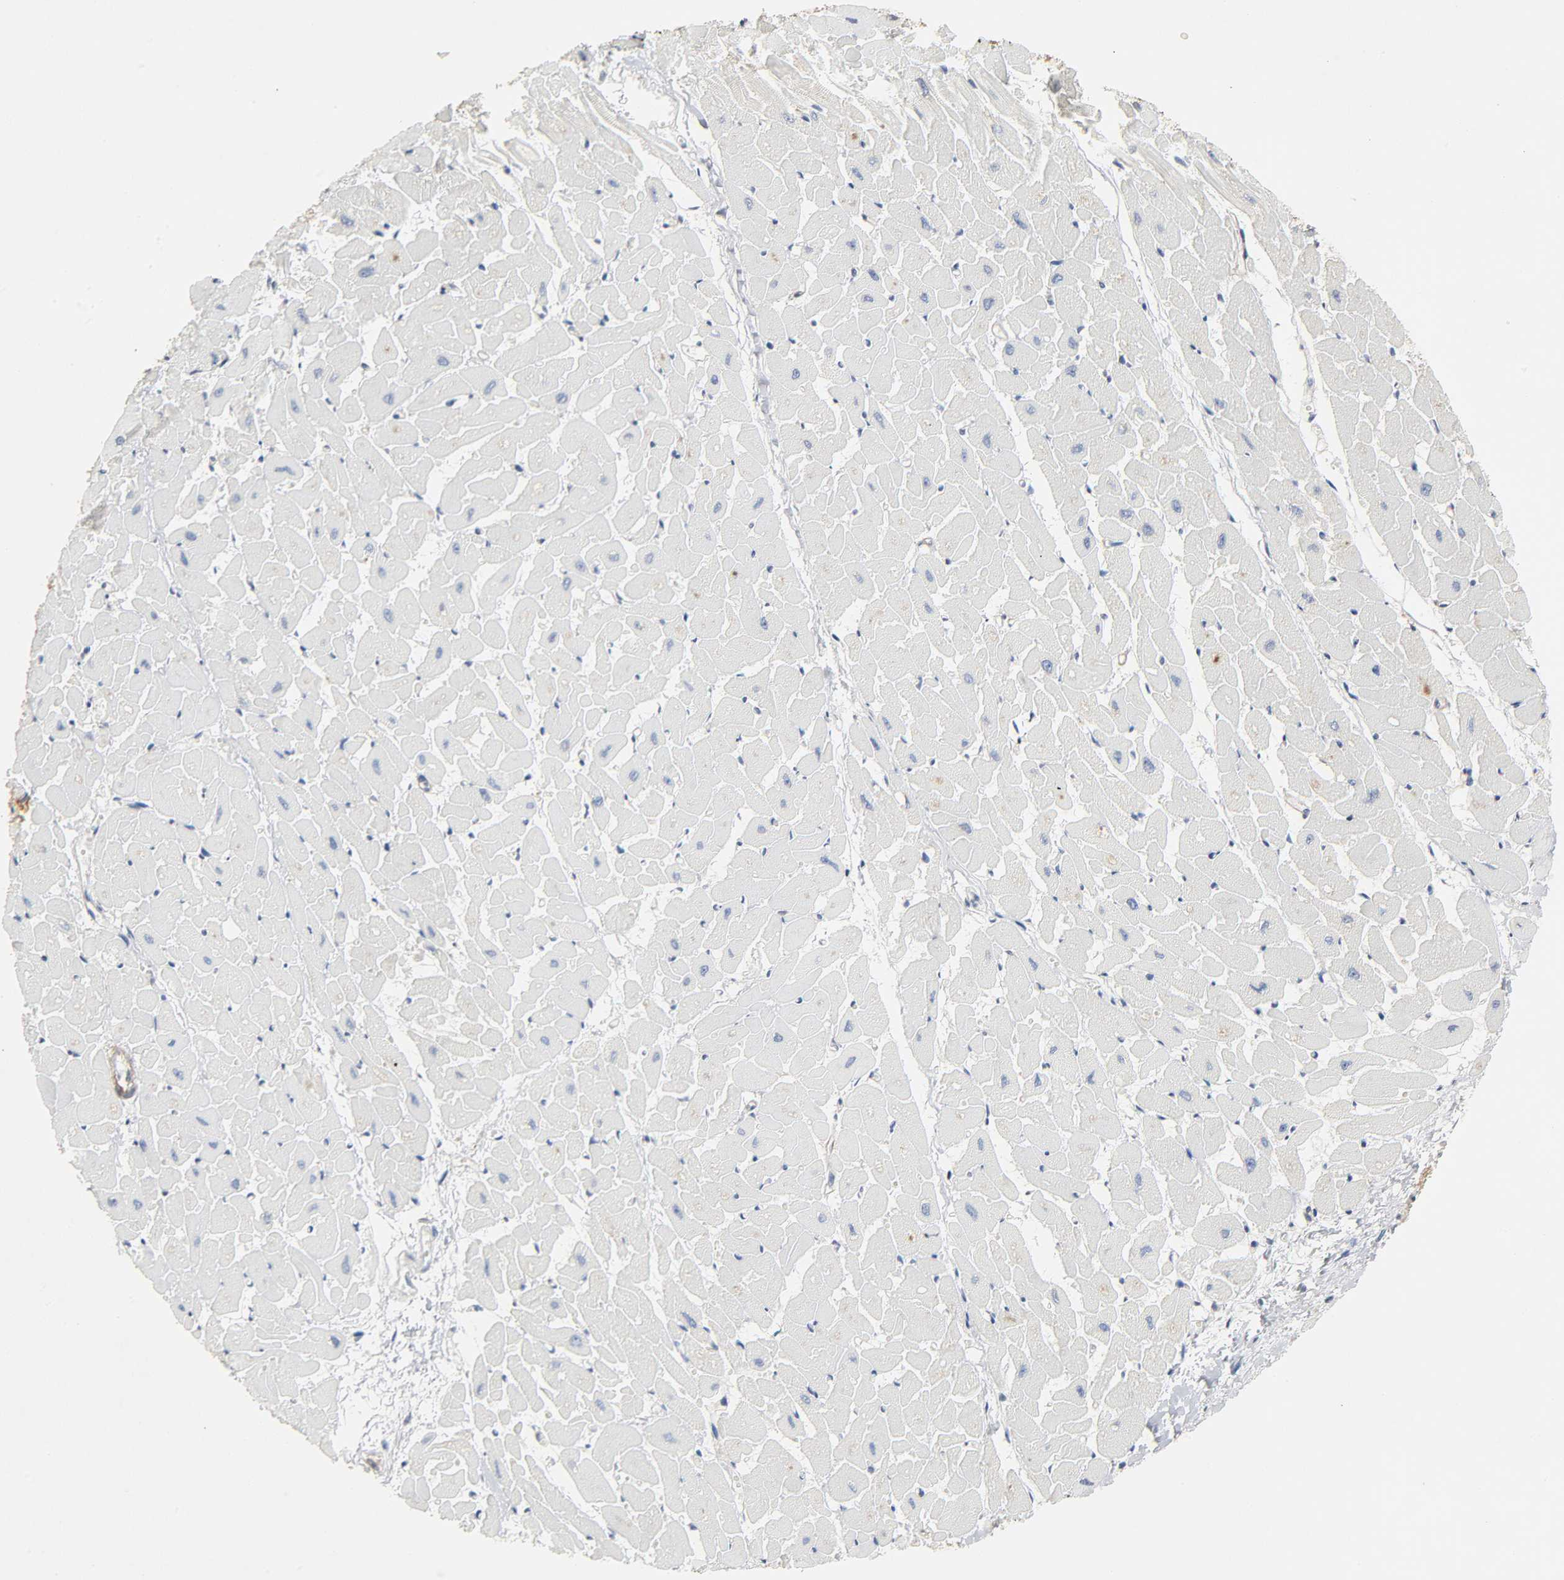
{"staining": {"intensity": "negative", "quantity": "none", "location": "none"}, "tissue": "heart muscle", "cell_type": "Cardiomyocytes", "image_type": "normal", "snomed": [{"axis": "morphology", "description": "Normal tissue, NOS"}, {"axis": "topography", "description": "Heart"}], "caption": "IHC of benign human heart muscle demonstrates no staining in cardiomyocytes. The staining is performed using DAB brown chromogen with nuclei counter-stained in using hematoxylin.", "gene": "ARPC1A", "patient": {"sex": "female", "age": 19}}